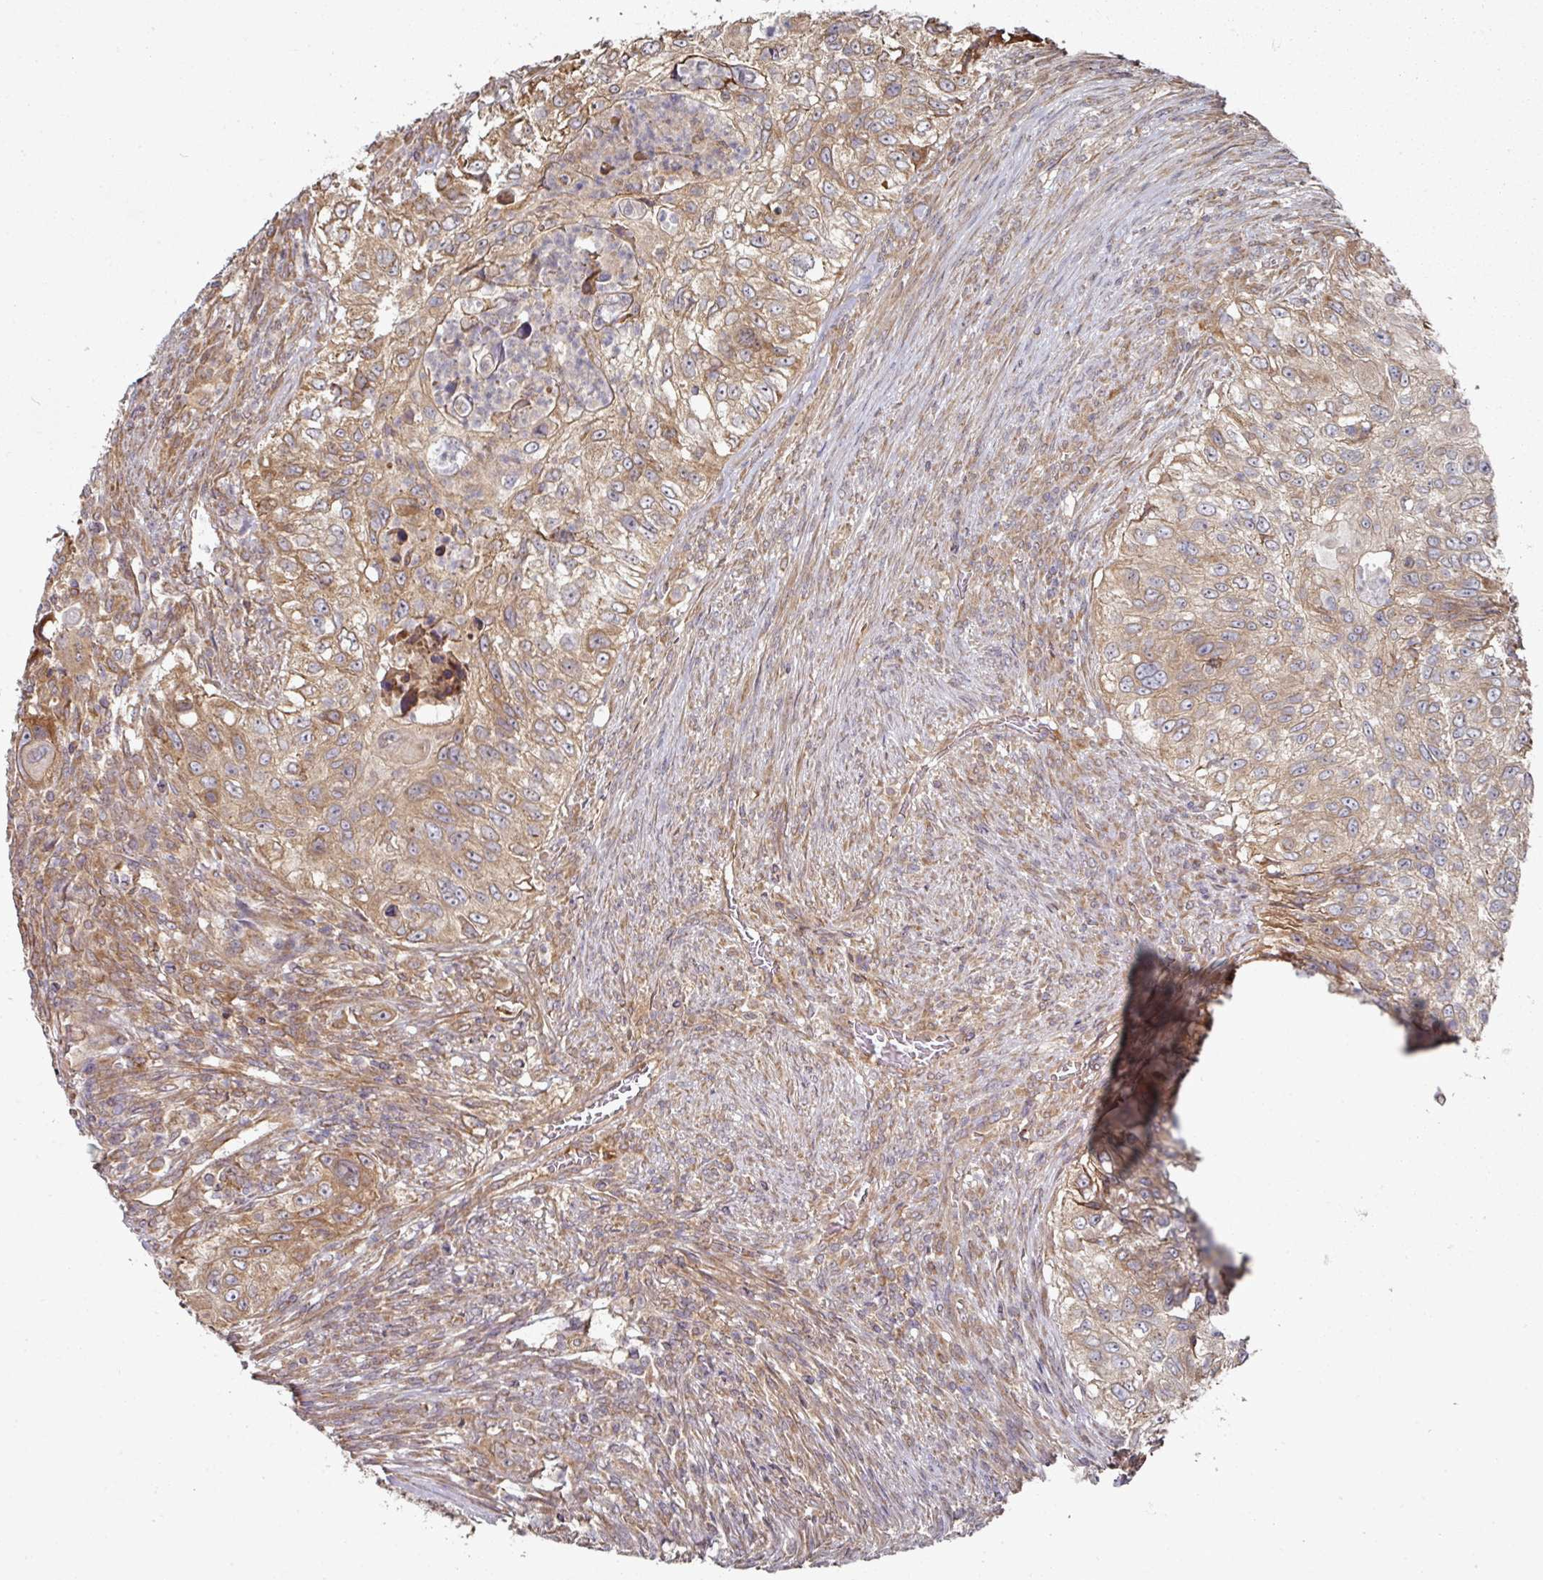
{"staining": {"intensity": "moderate", "quantity": ">75%", "location": "cytoplasmic/membranous"}, "tissue": "urothelial cancer", "cell_type": "Tumor cells", "image_type": "cancer", "snomed": [{"axis": "morphology", "description": "Urothelial carcinoma, High grade"}, {"axis": "topography", "description": "Urinary bladder"}], "caption": "High-grade urothelial carcinoma stained with a brown dye displays moderate cytoplasmic/membranous positive positivity in approximately >75% of tumor cells.", "gene": "CEP95", "patient": {"sex": "female", "age": 60}}